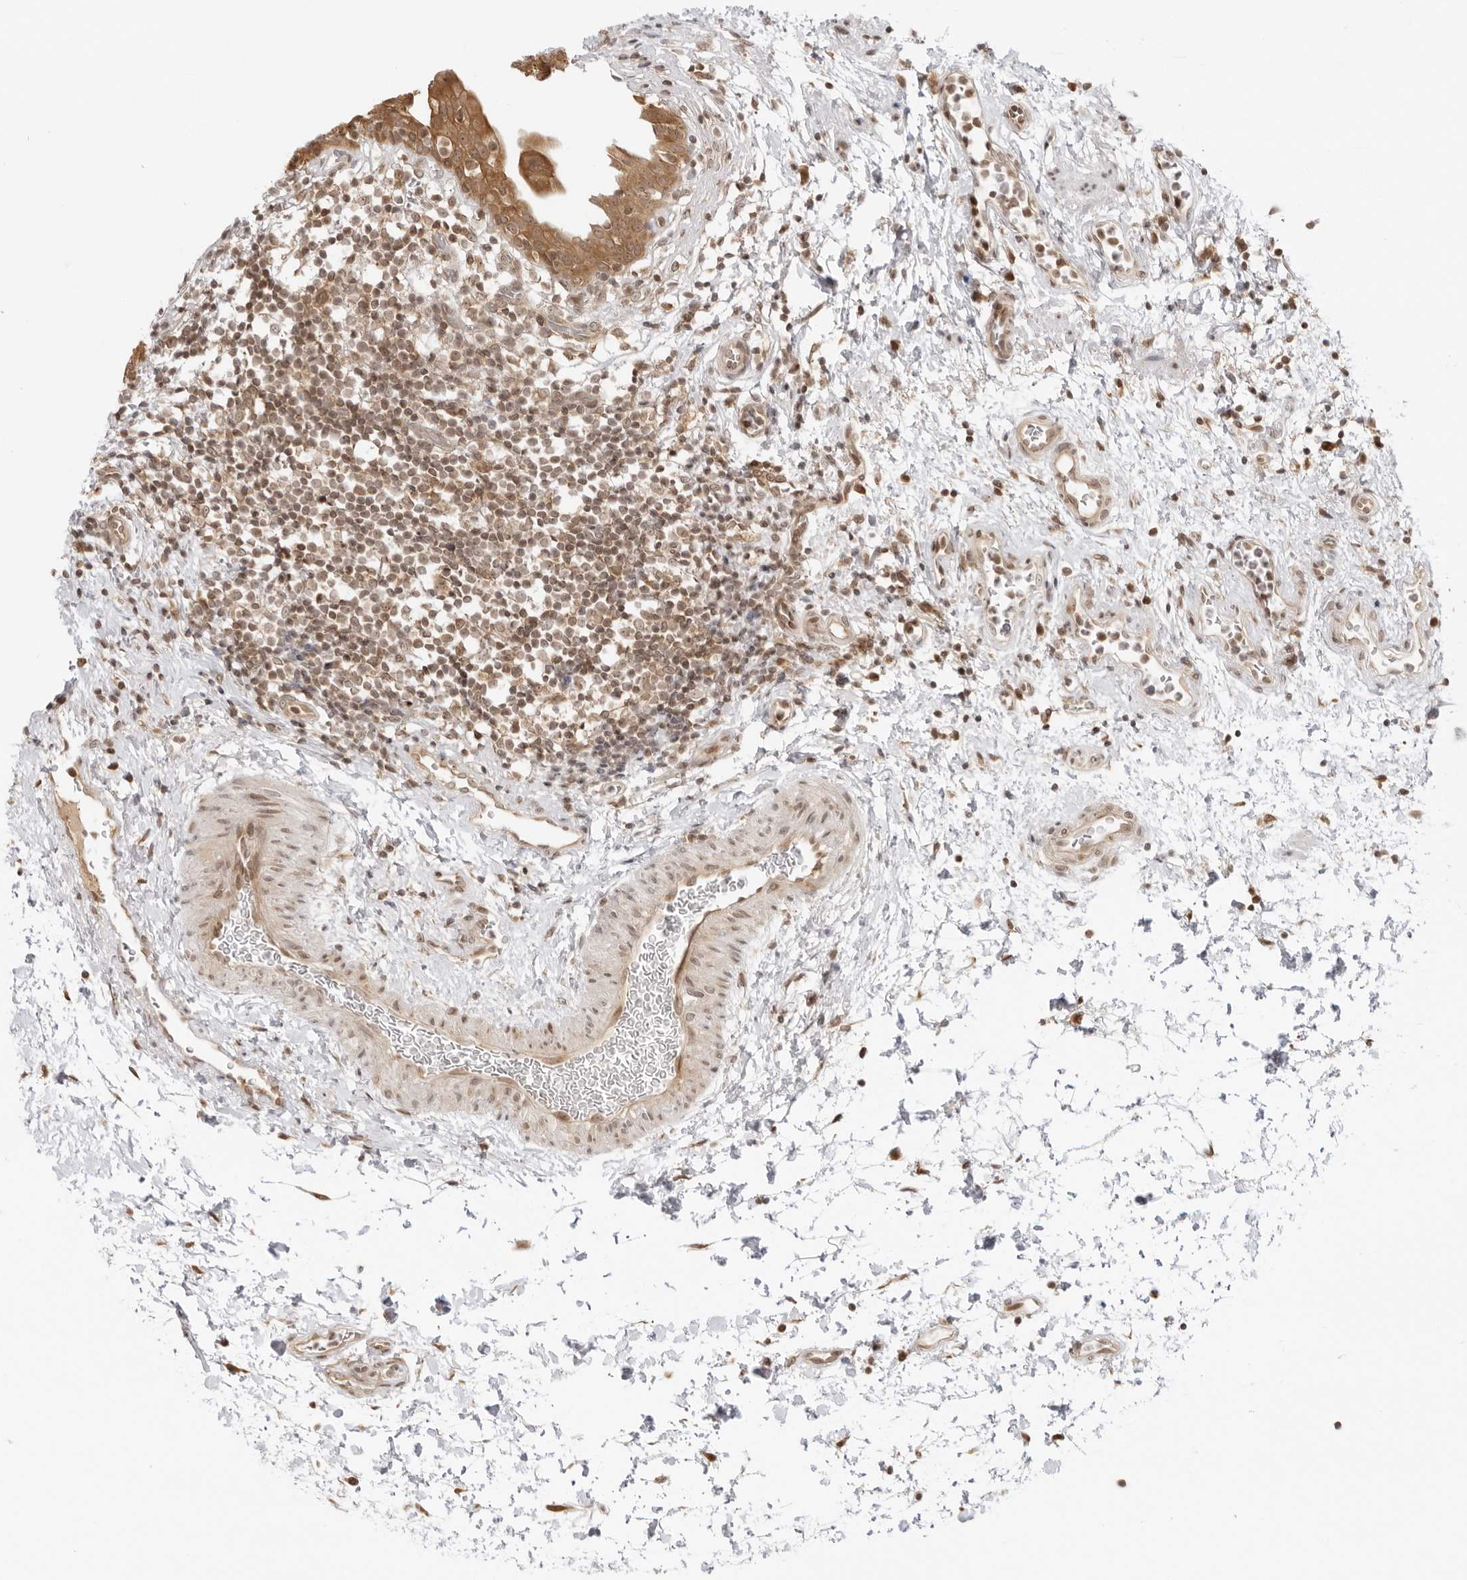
{"staining": {"intensity": "moderate", "quantity": ">75%", "location": "cytoplasmic/membranous"}, "tissue": "urinary bladder", "cell_type": "Urothelial cells", "image_type": "normal", "snomed": [{"axis": "morphology", "description": "Normal tissue, NOS"}, {"axis": "topography", "description": "Urinary bladder"}], "caption": "Immunohistochemical staining of unremarkable urinary bladder shows moderate cytoplasmic/membranous protein expression in approximately >75% of urothelial cells.", "gene": "PRRC2C", "patient": {"sex": "male", "age": 37}}